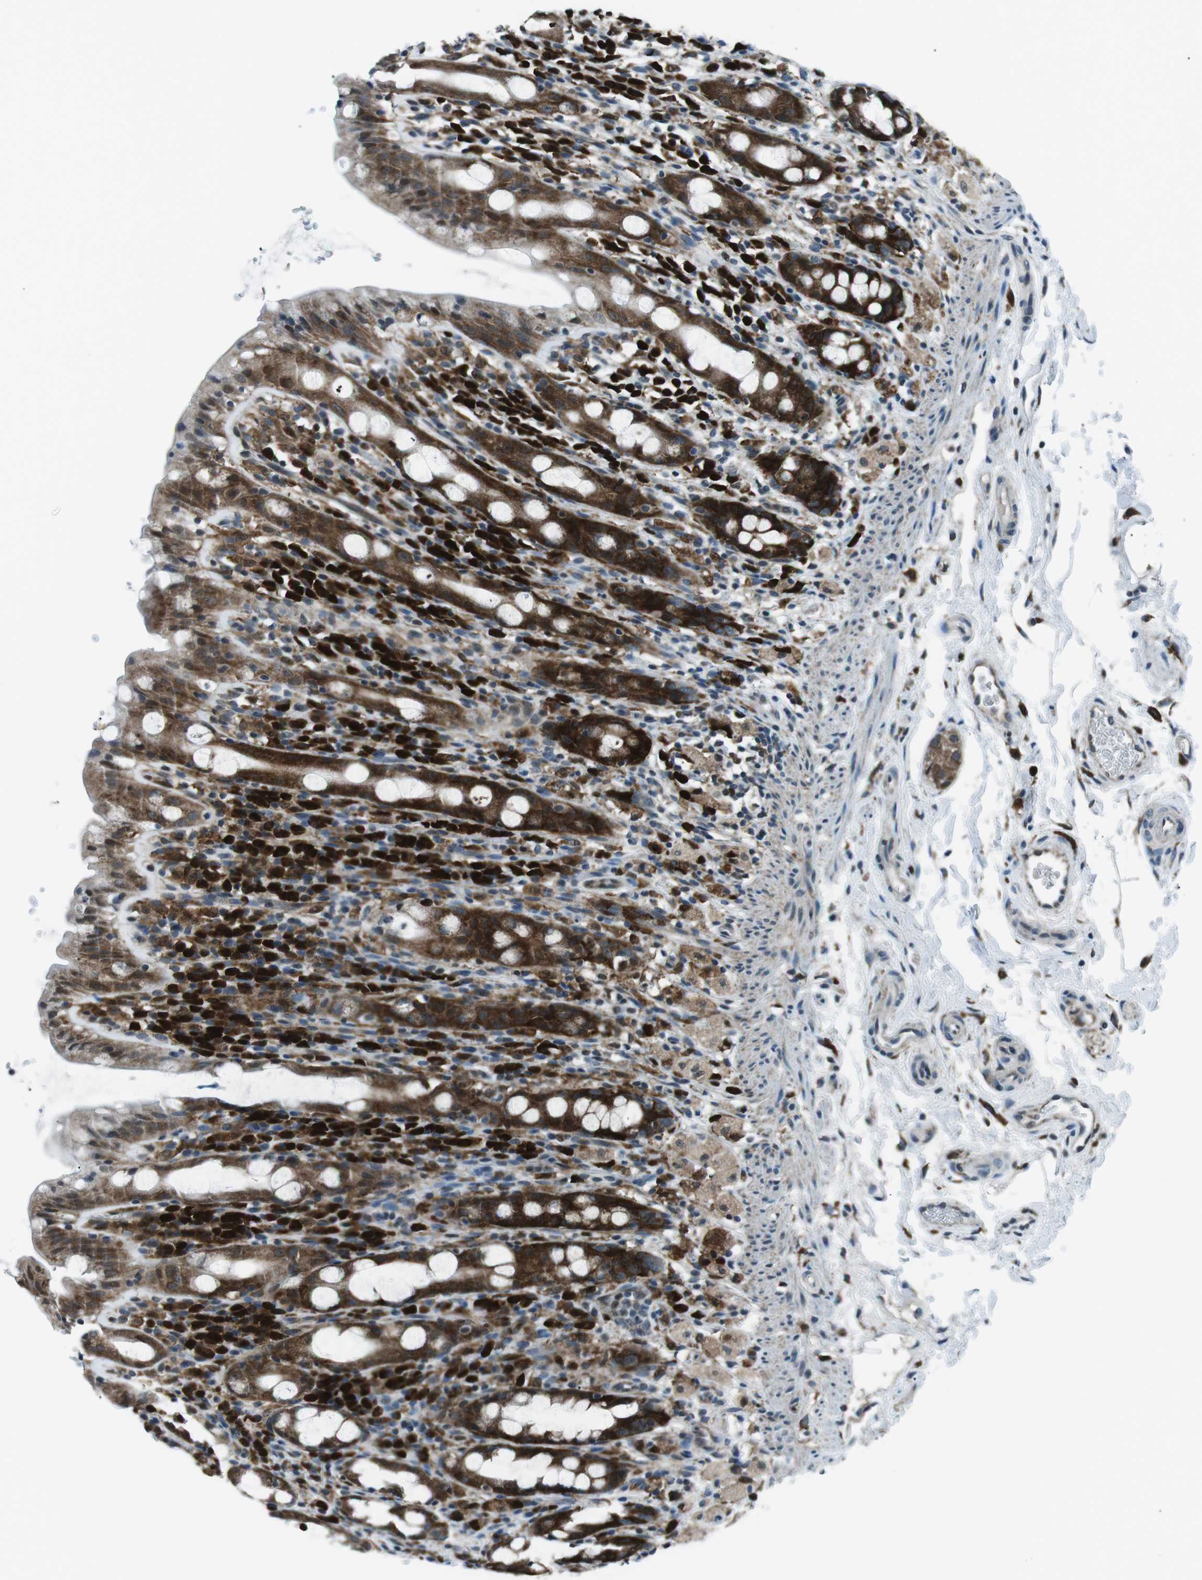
{"staining": {"intensity": "strong", "quantity": ">75%", "location": "cytoplasmic/membranous"}, "tissue": "rectum", "cell_type": "Glandular cells", "image_type": "normal", "snomed": [{"axis": "morphology", "description": "Normal tissue, NOS"}, {"axis": "topography", "description": "Rectum"}], "caption": "Immunohistochemistry (IHC) of normal rectum shows high levels of strong cytoplasmic/membranous positivity in approximately >75% of glandular cells.", "gene": "BLNK", "patient": {"sex": "male", "age": 44}}